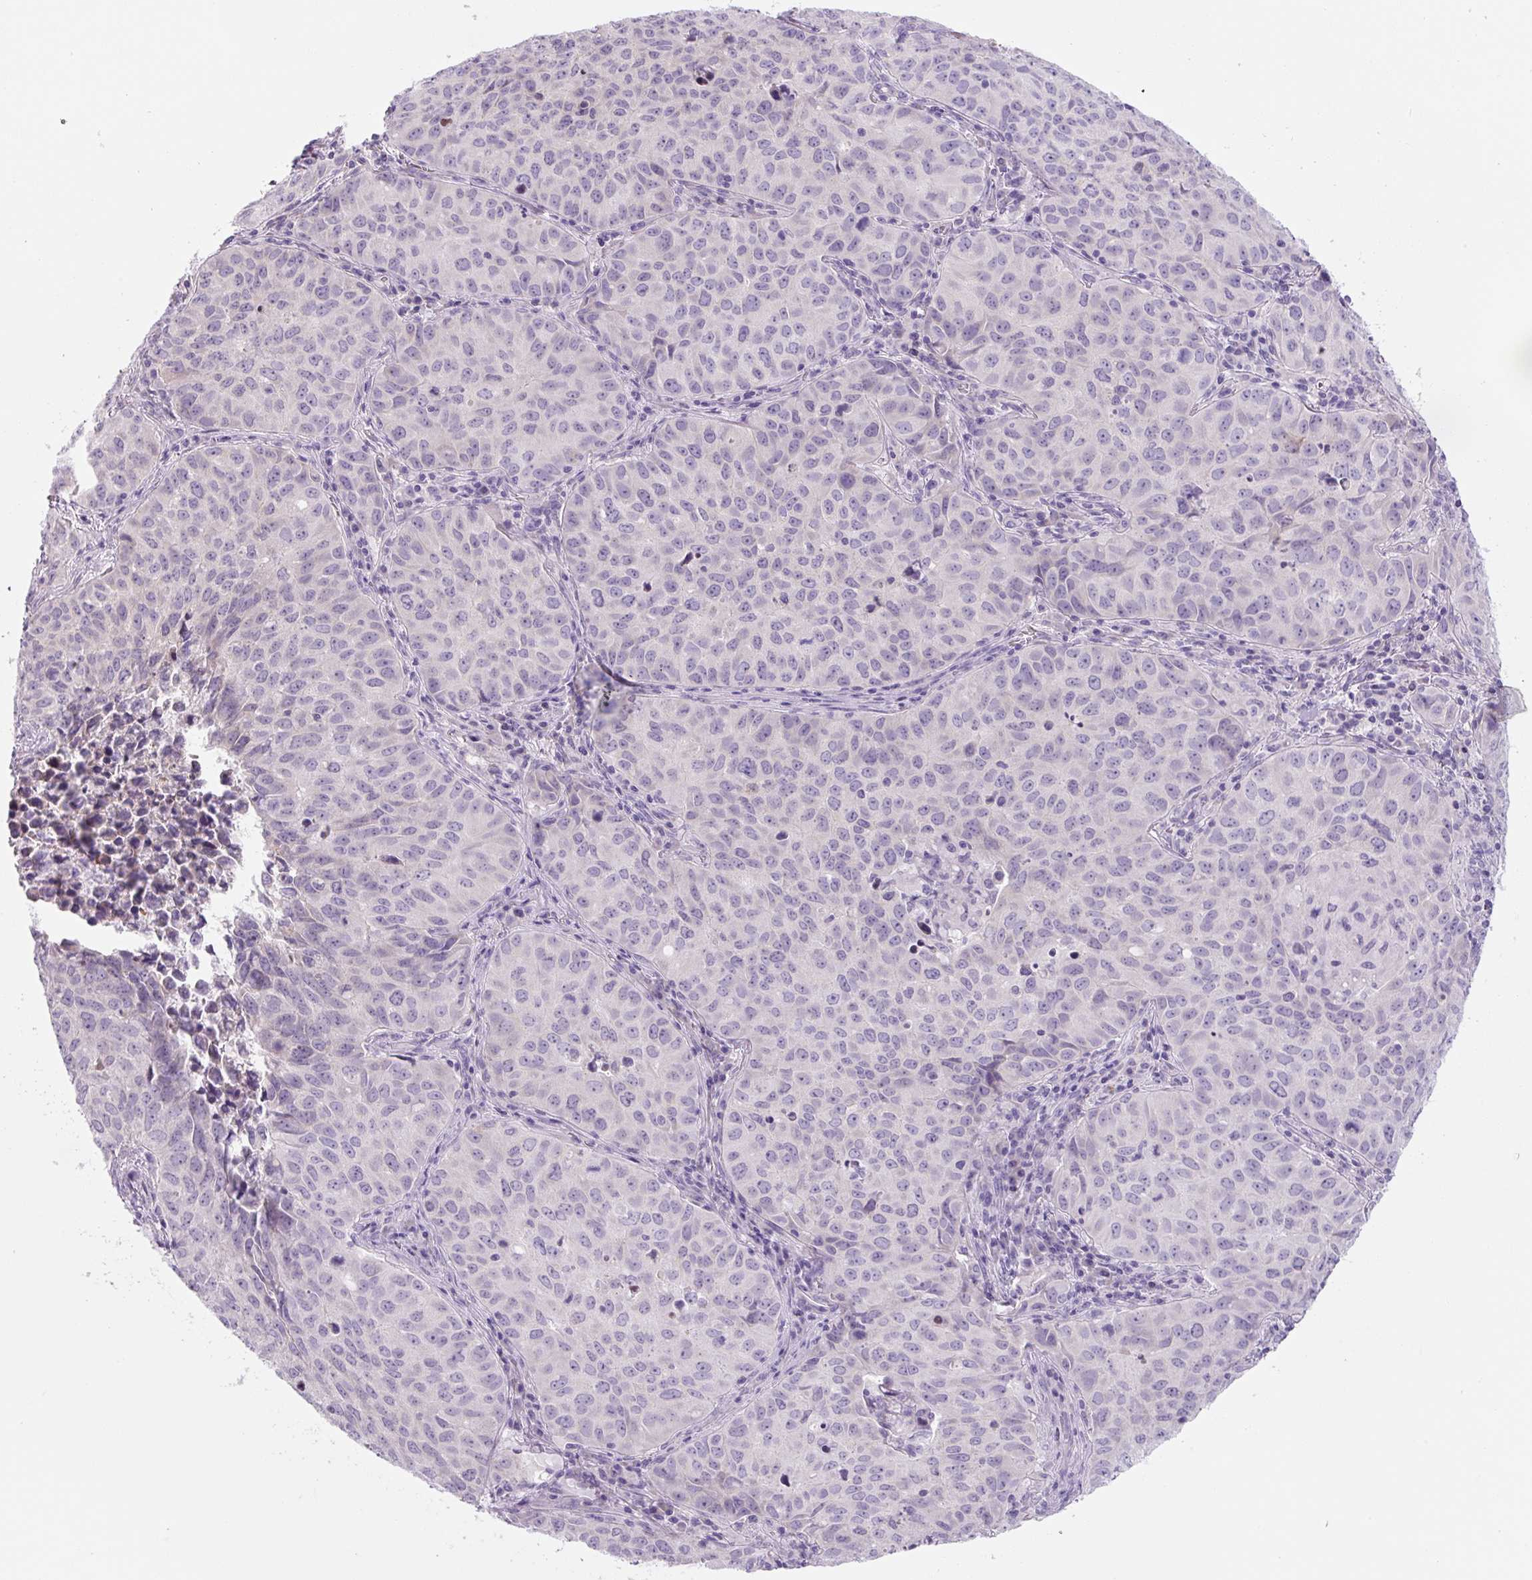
{"staining": {"intensity": "negative", "quantity": "none", "location": "none"}, "tissue": "lung cancer", "cell_type": "Tumor cells", "image_type": "cancer", "snomed": [{"axis": "morphology", "description": "Adenocarcinoma, NOS"}, {"axis": "topography", "description": "Lung"}], "caption": "The histopathology image shows no significant staining in tumor cells of lung cancer (adenocarcinoma).", "gene": "YIF1B", "patient": {"sex": "female", "age": 50}}